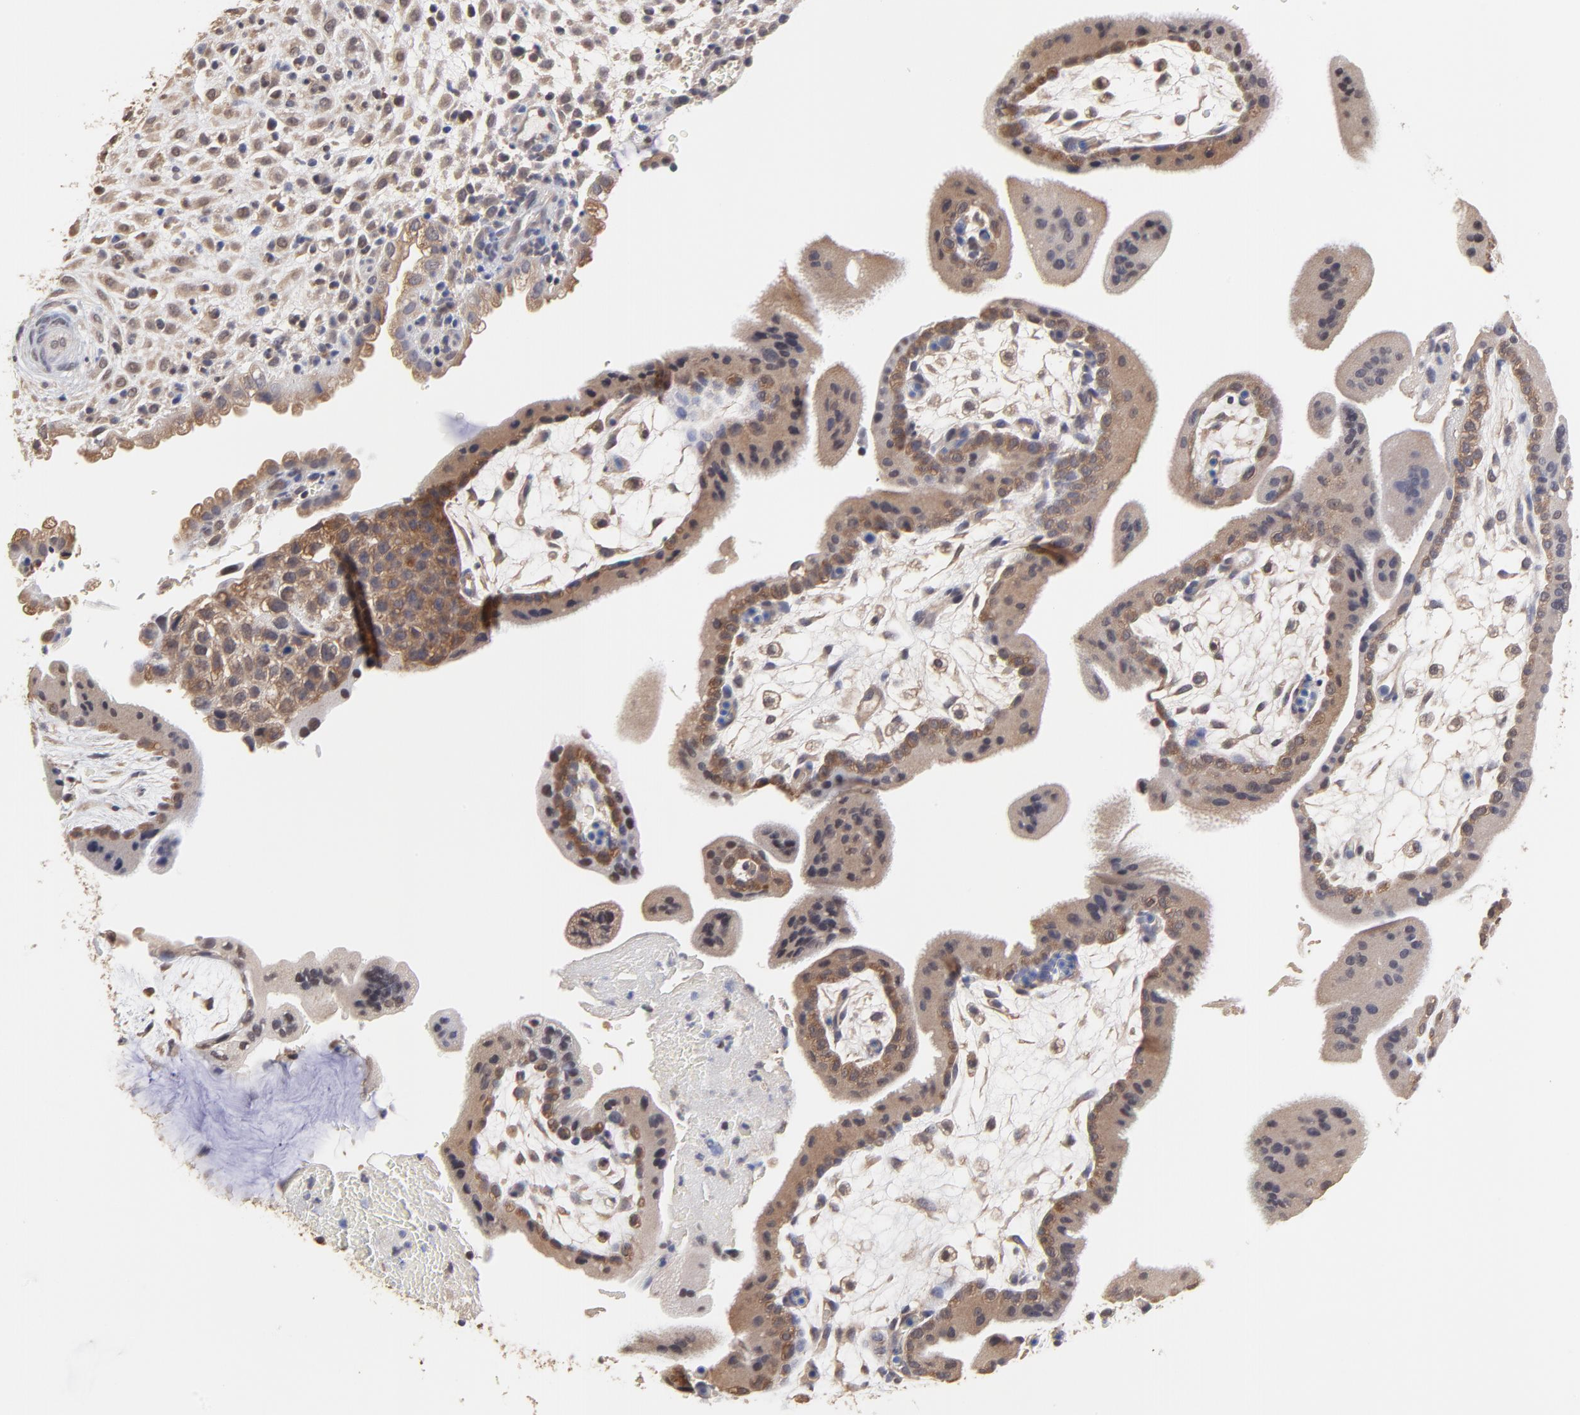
{"staining": {"intensity": "moderate", "quantity": "25%-75%", "location": "cytoplasmic/membranous"}, "tissue": "placenta", "cell_type": "Trophoblastic cells", "image_type": "normal", "snomed": [{"axis": "morphology", "description": "Normal tissue, NOS"}, {"axis": "topography", "description": "Placenta"}], "caption": "IHC staining of benign placenta, which shows medium levels of moderate cytoplasmic/membranous staining in approximately 25%-75% of trophoblastic cells indicating moderate cytoplasmic/membranous protein staining. The staining was performed using DAB (3,3'-diaminobenzidine) (brown) for protein detection and nuclei were counterstained in hematoxylin (blue).", "gene": "CCT2", "patient": {"sex": "female", "age": 35}}